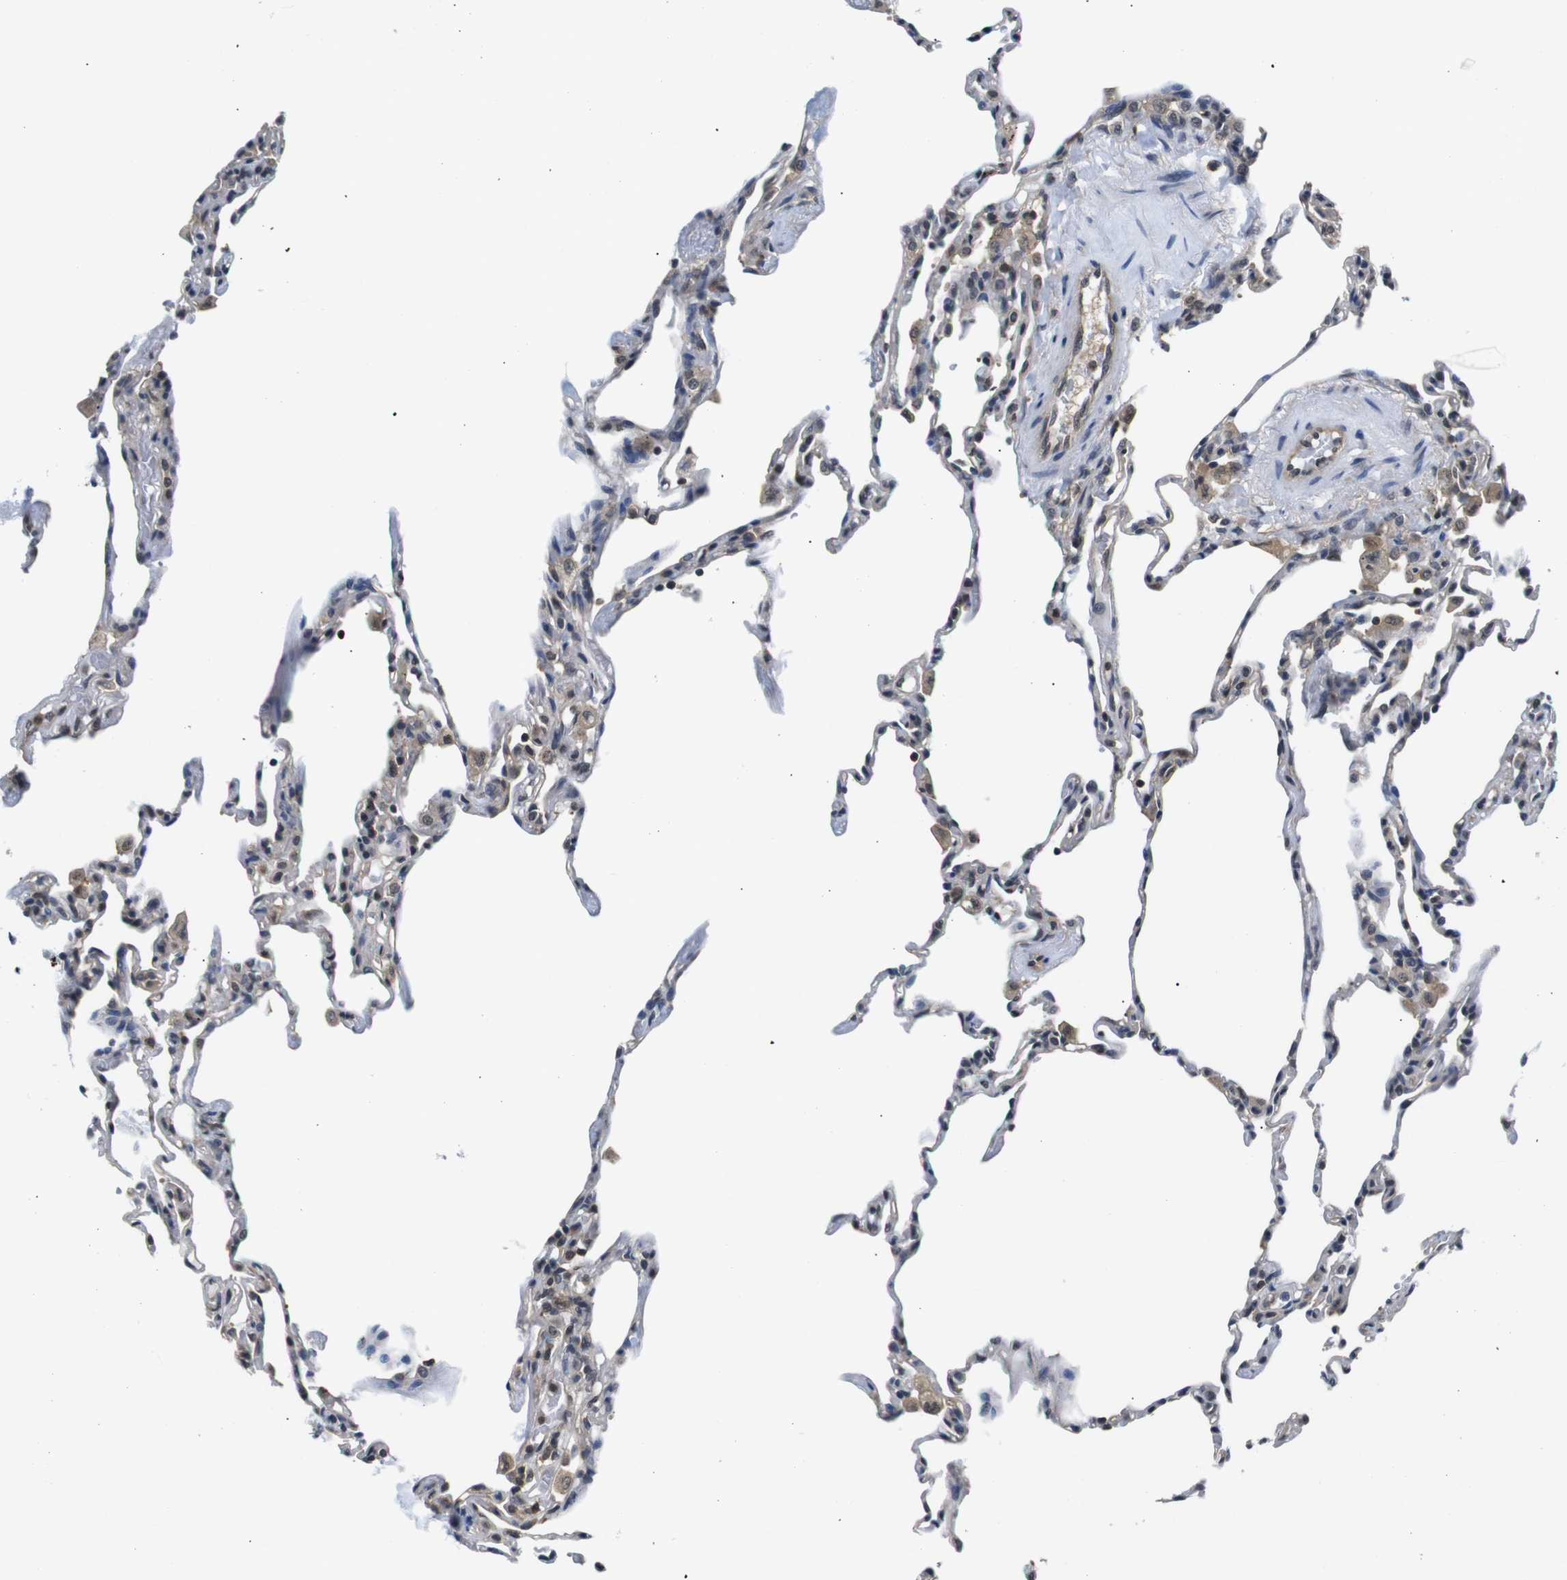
{"staining": {"intensity": "weak", "quantity": "<25%", "location": "cytoplasmic/membranous"}, "tissue": "lung", "cell_type": "Alveolar cells", "image_type": "normal", "snomed": [{"axis": "morphology", "description": "Normal tissue, NOS"}, {"axis": "topography", "description": "Lung"}], "caption": "The image demonstrates no significant staining in alveolar cells of lung. (DAB (3,3'-diaminobenzidine) immunohistochemistry (IHC) visualized using brightfield microscopy, high magnification).", "gene": "UBXN1", "patient": {"sex": "male", "age": 59}}